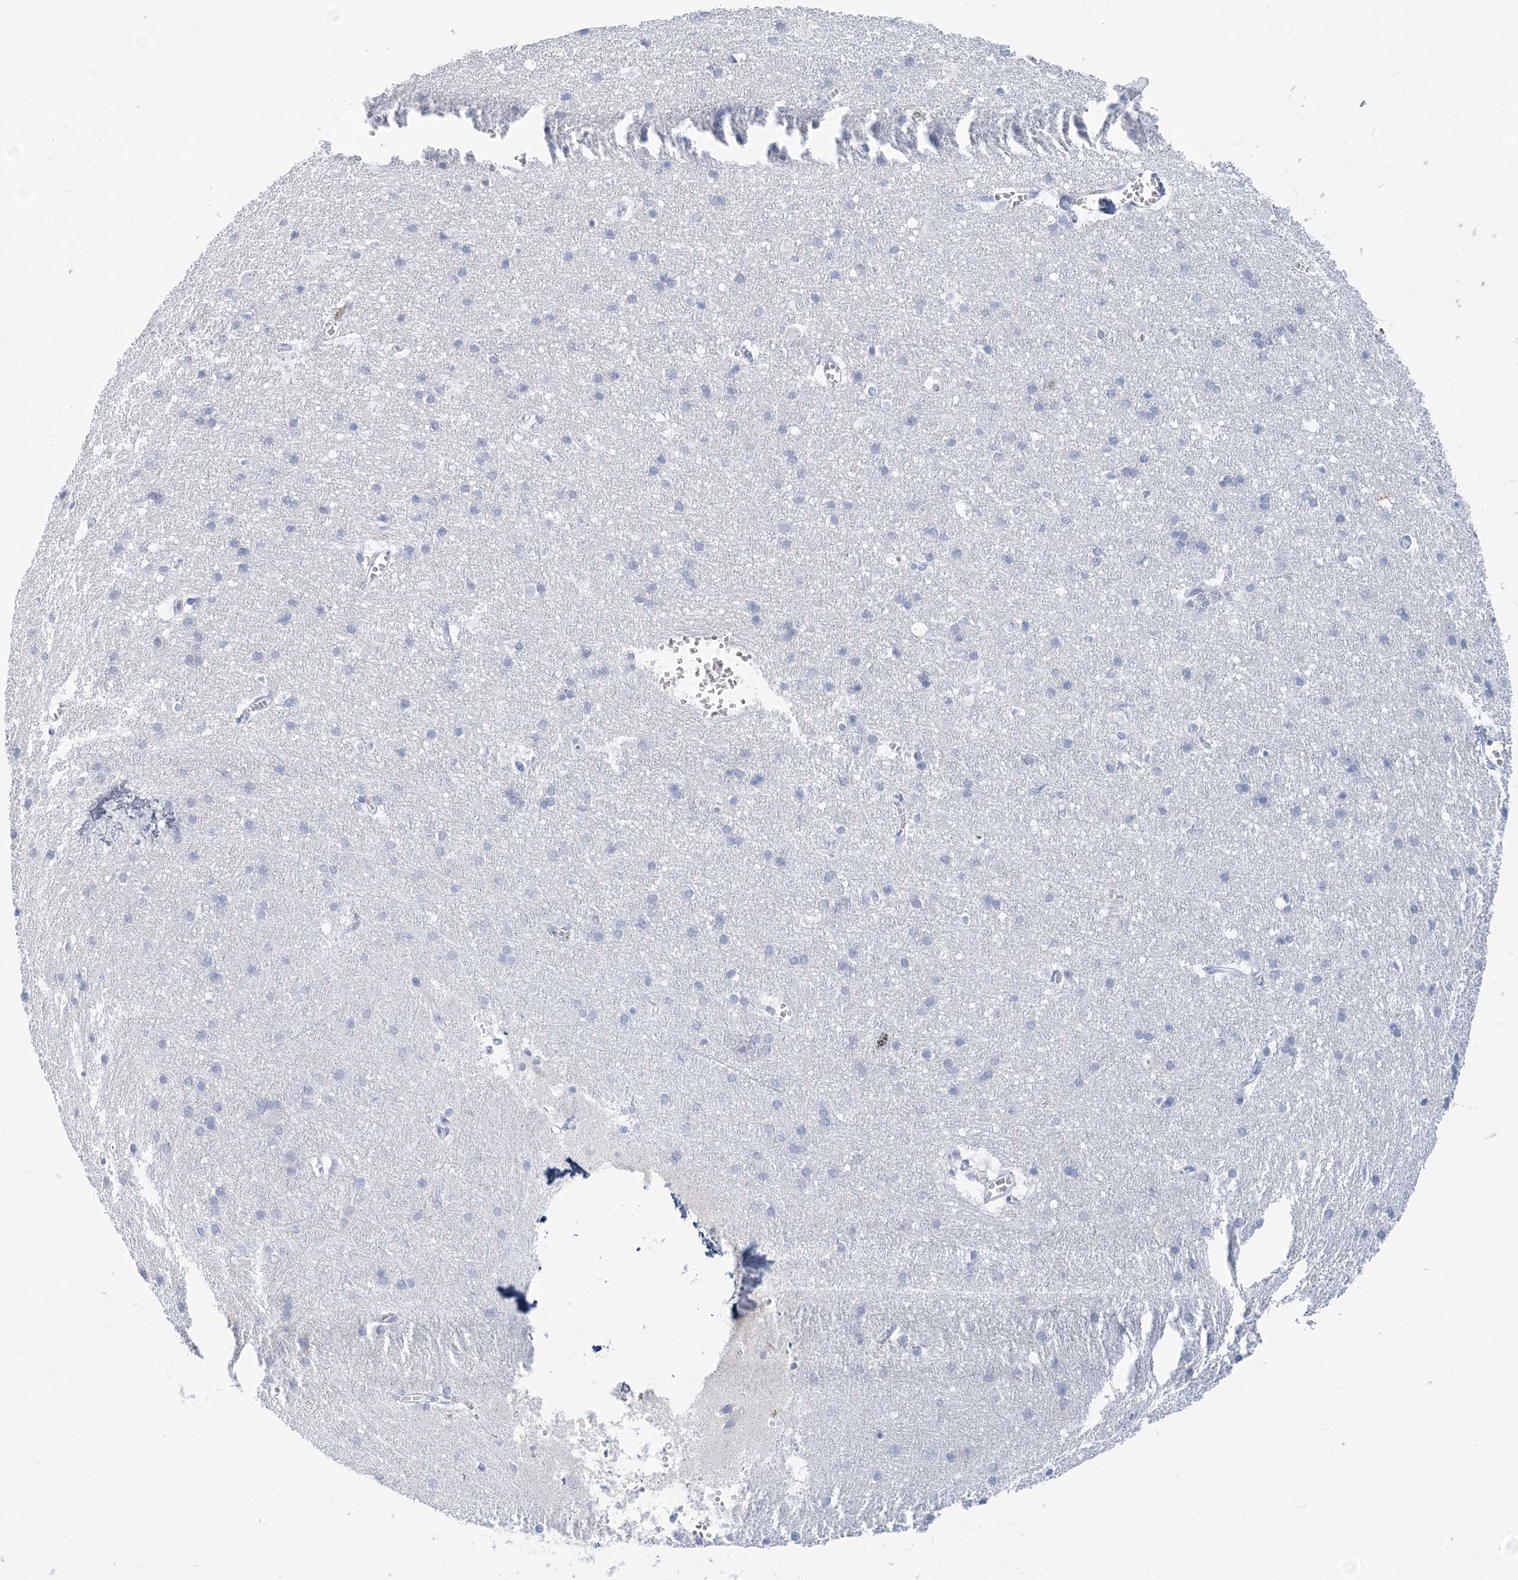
{"staining": {"intensity": "negative", "quantity": "none", "location": "none"}, "tissue": "cerebral cortex", "cell_type": "Endothelial cells", "image_type": "normal", "snomed": [{"axis": "morphology", "description": "Normal tissue, NOS"}, {"axis": "topography", "description": "Cerebral cortex"}], "caption": "The photomicrograph reveals no staining of endothelial cells in normal cerebral cortex. Brightfield microscopy of IHC stained with DAB (brown) and hematoxylin (blue), captured at high magnification.", "gene": "CSN1S1", "patient": {"sex": "male", "age": 54}}